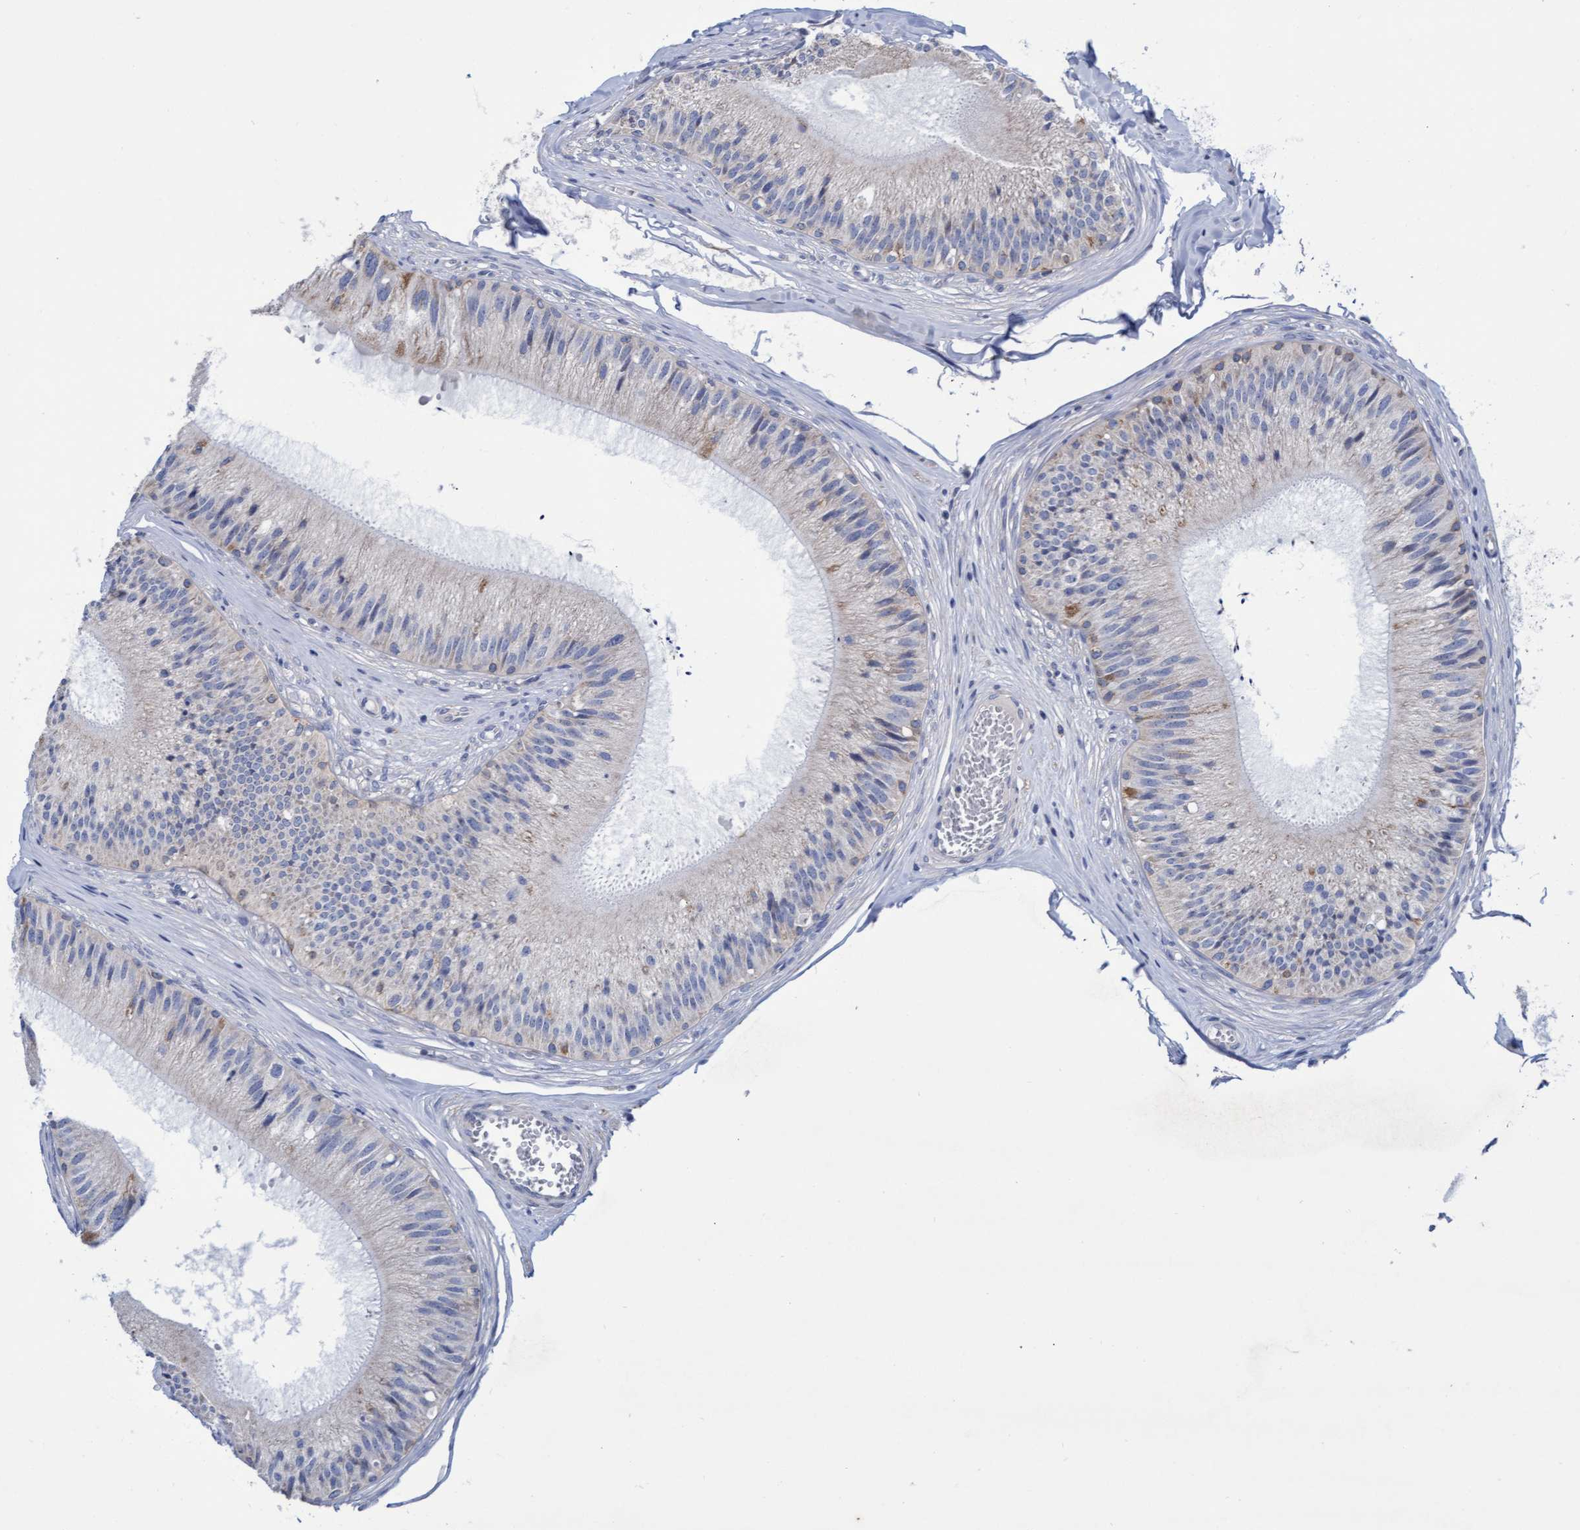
{"staining": {"intensity": "weak", "quantity": "<25%", "location": "cytoplasmic/membranous"}, "tissue": "epididymis", "cell_type": "Glandular cells", "image_type": "normal", "snomed": [{"axis": "morphology", "description": "Normal tissue, NOS"}, {"axis": "topography", "description": "Epididymis"}], "caption": "Histopathology image shows no protein staining in glandular cells of benign epididymis.", "gene": "ZNF750", "patient": {"sex": "male", "age": 31}}